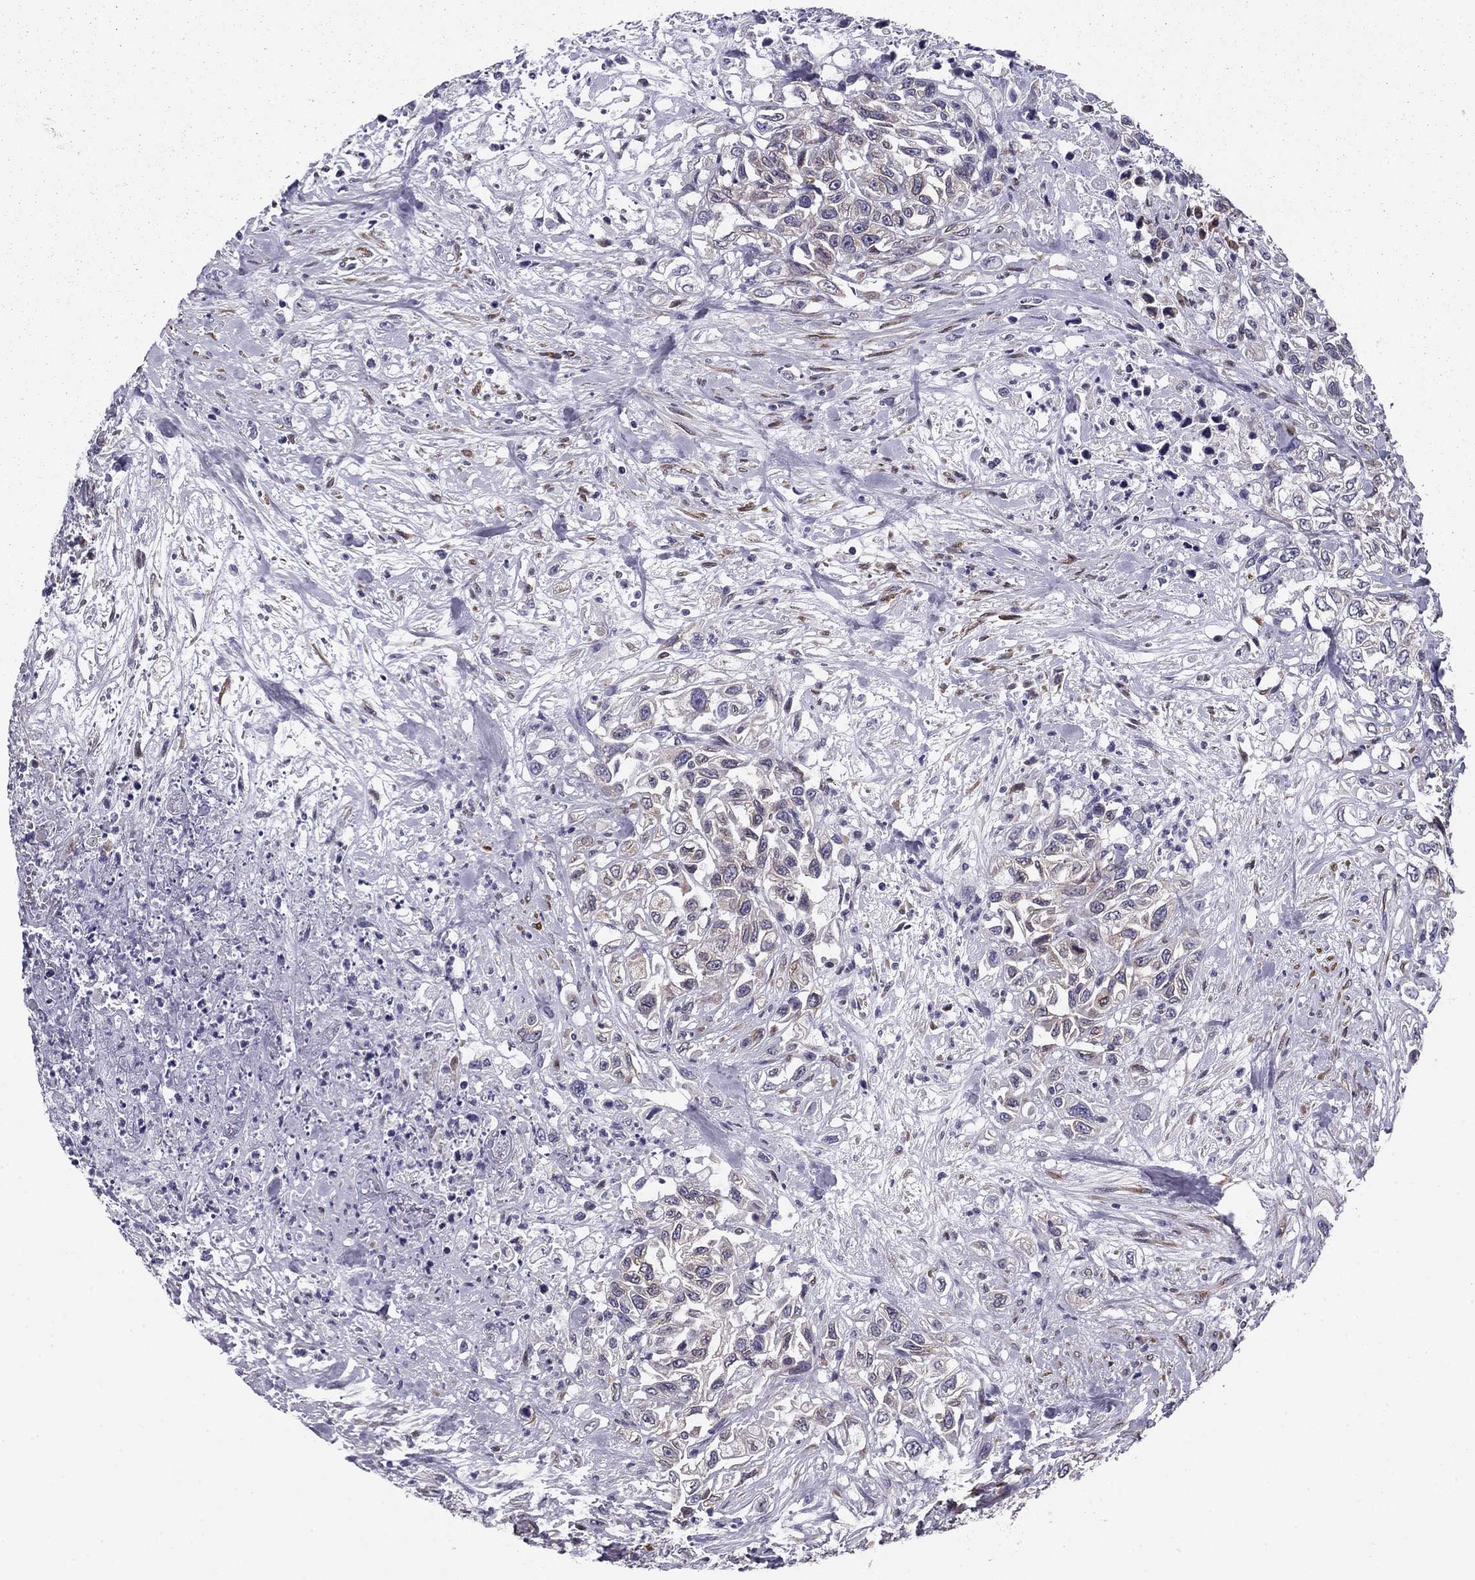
{"staining": {"intensity": "weak", "quantity": "<25%", "location": "cytoplasmic/membranous"}, "tissue": "urothelial cancer", "cell_type": "Tumor cells", "image_type": "cancer", "snomed": [{"axis": "morphology", "description": "Urothelial carcinoma, High grade"}, {"axis": "topography", "description": "Urinary bladder"}], "caption": "This is an immunohistochemistry histopathology image of urothelial cancer. There is no staining in tumor cells.", "gene": "TMED3", "patient": {"sex": "female", "age": 56}}